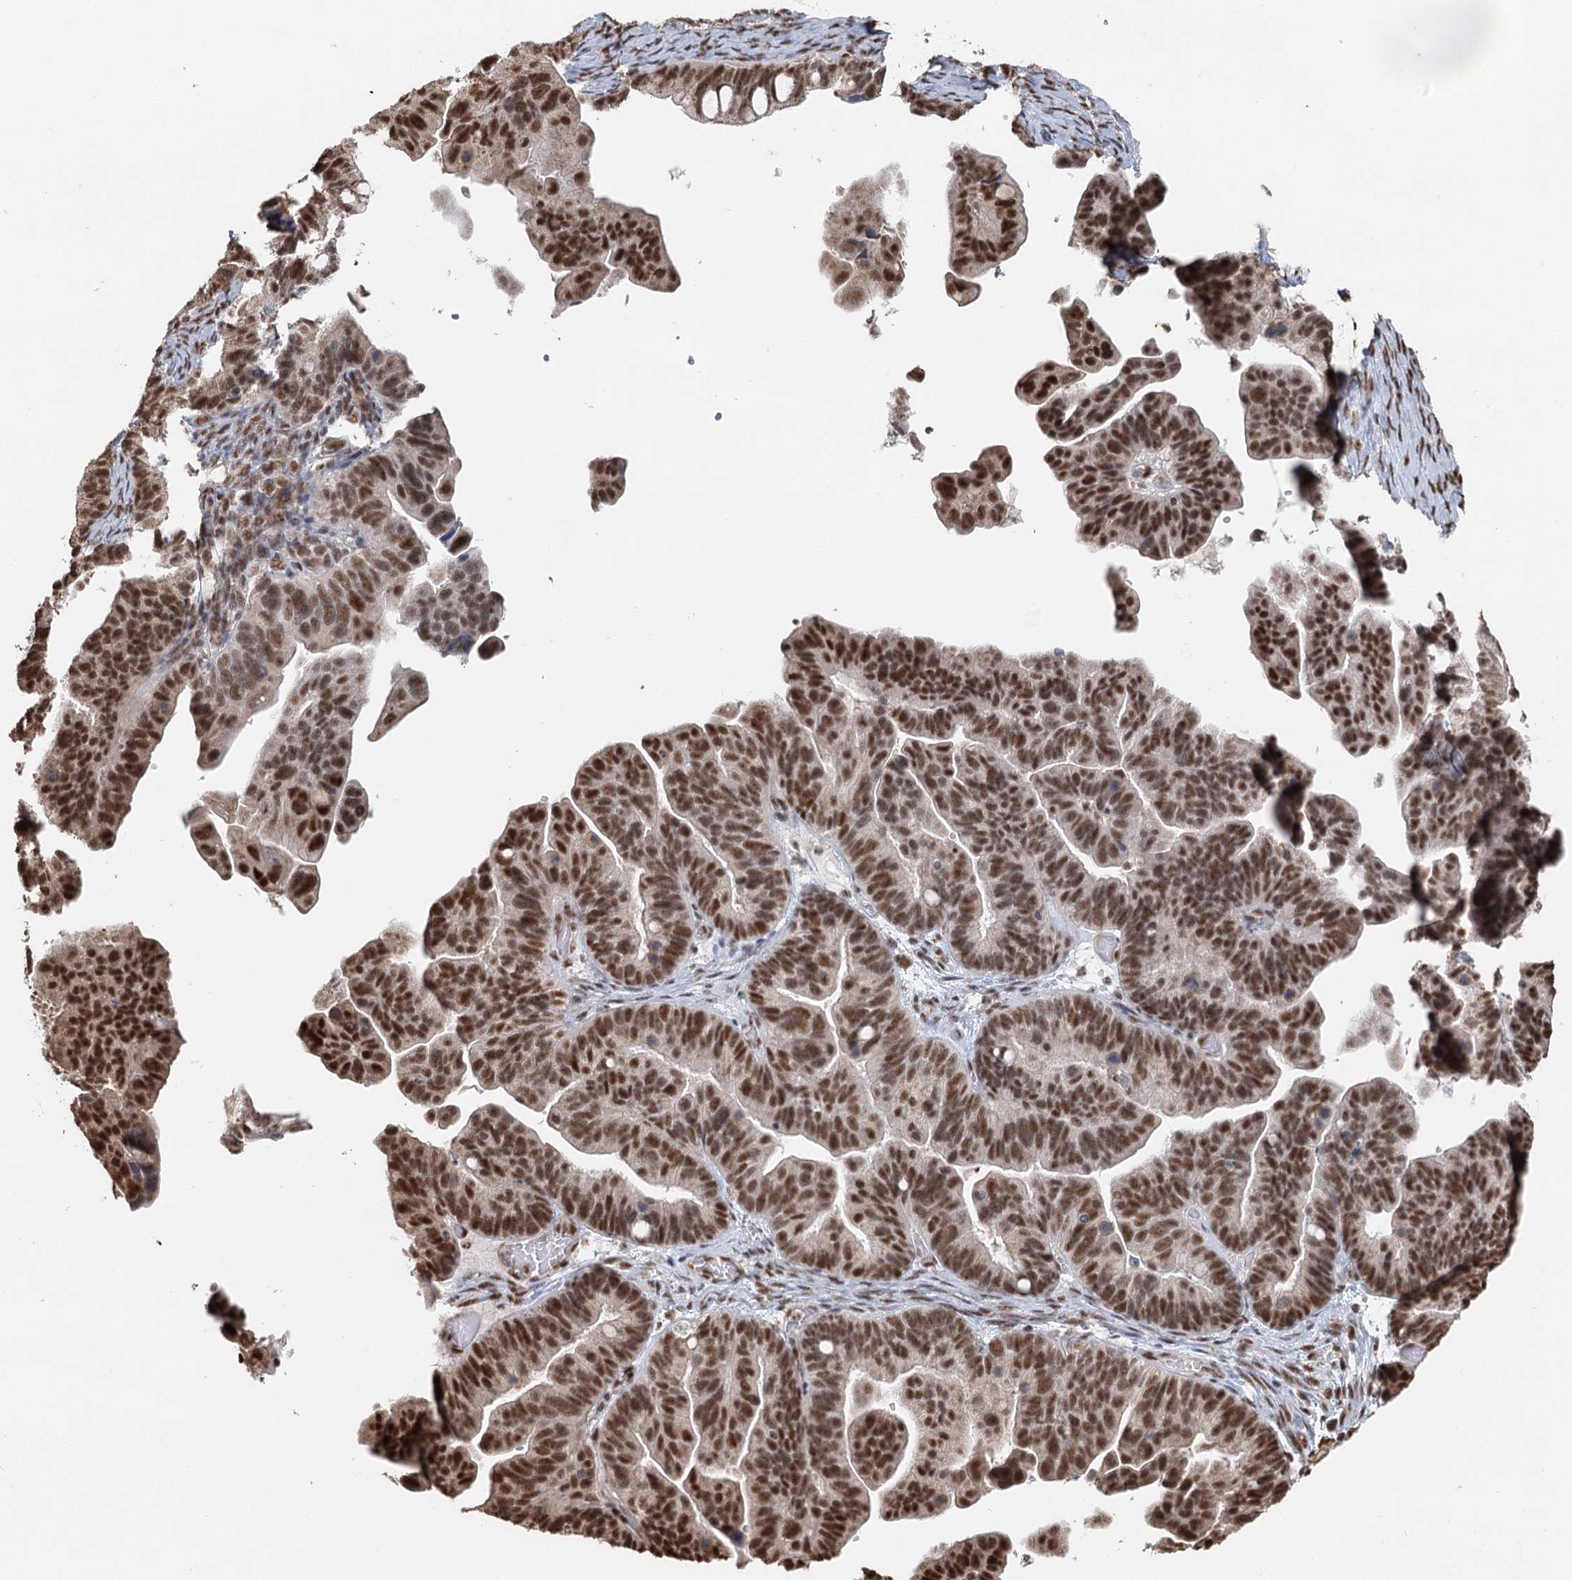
{"staining": {"intensity": "strong", "quantity": ">75%", "location": "nuclear"}, "tissue": "ovarian cancer", "cell_type": "Tumor cells", "image_type": "cancer", "snomed": [{"axis": "morphology", "description": "Cystadenocarcinoma, serous, NOS"}, {"axis": "topography", "description": "Ovary"}], "caption": "Ovarian cancer (serous cystadenocarcinoma) was stained to show a protein in brown. There is high levels of strong nuclear positivity in approximately >75% of tumor cells.", "gene": "GPALPP1", "patient": {"sex": "female", "age": 56}}